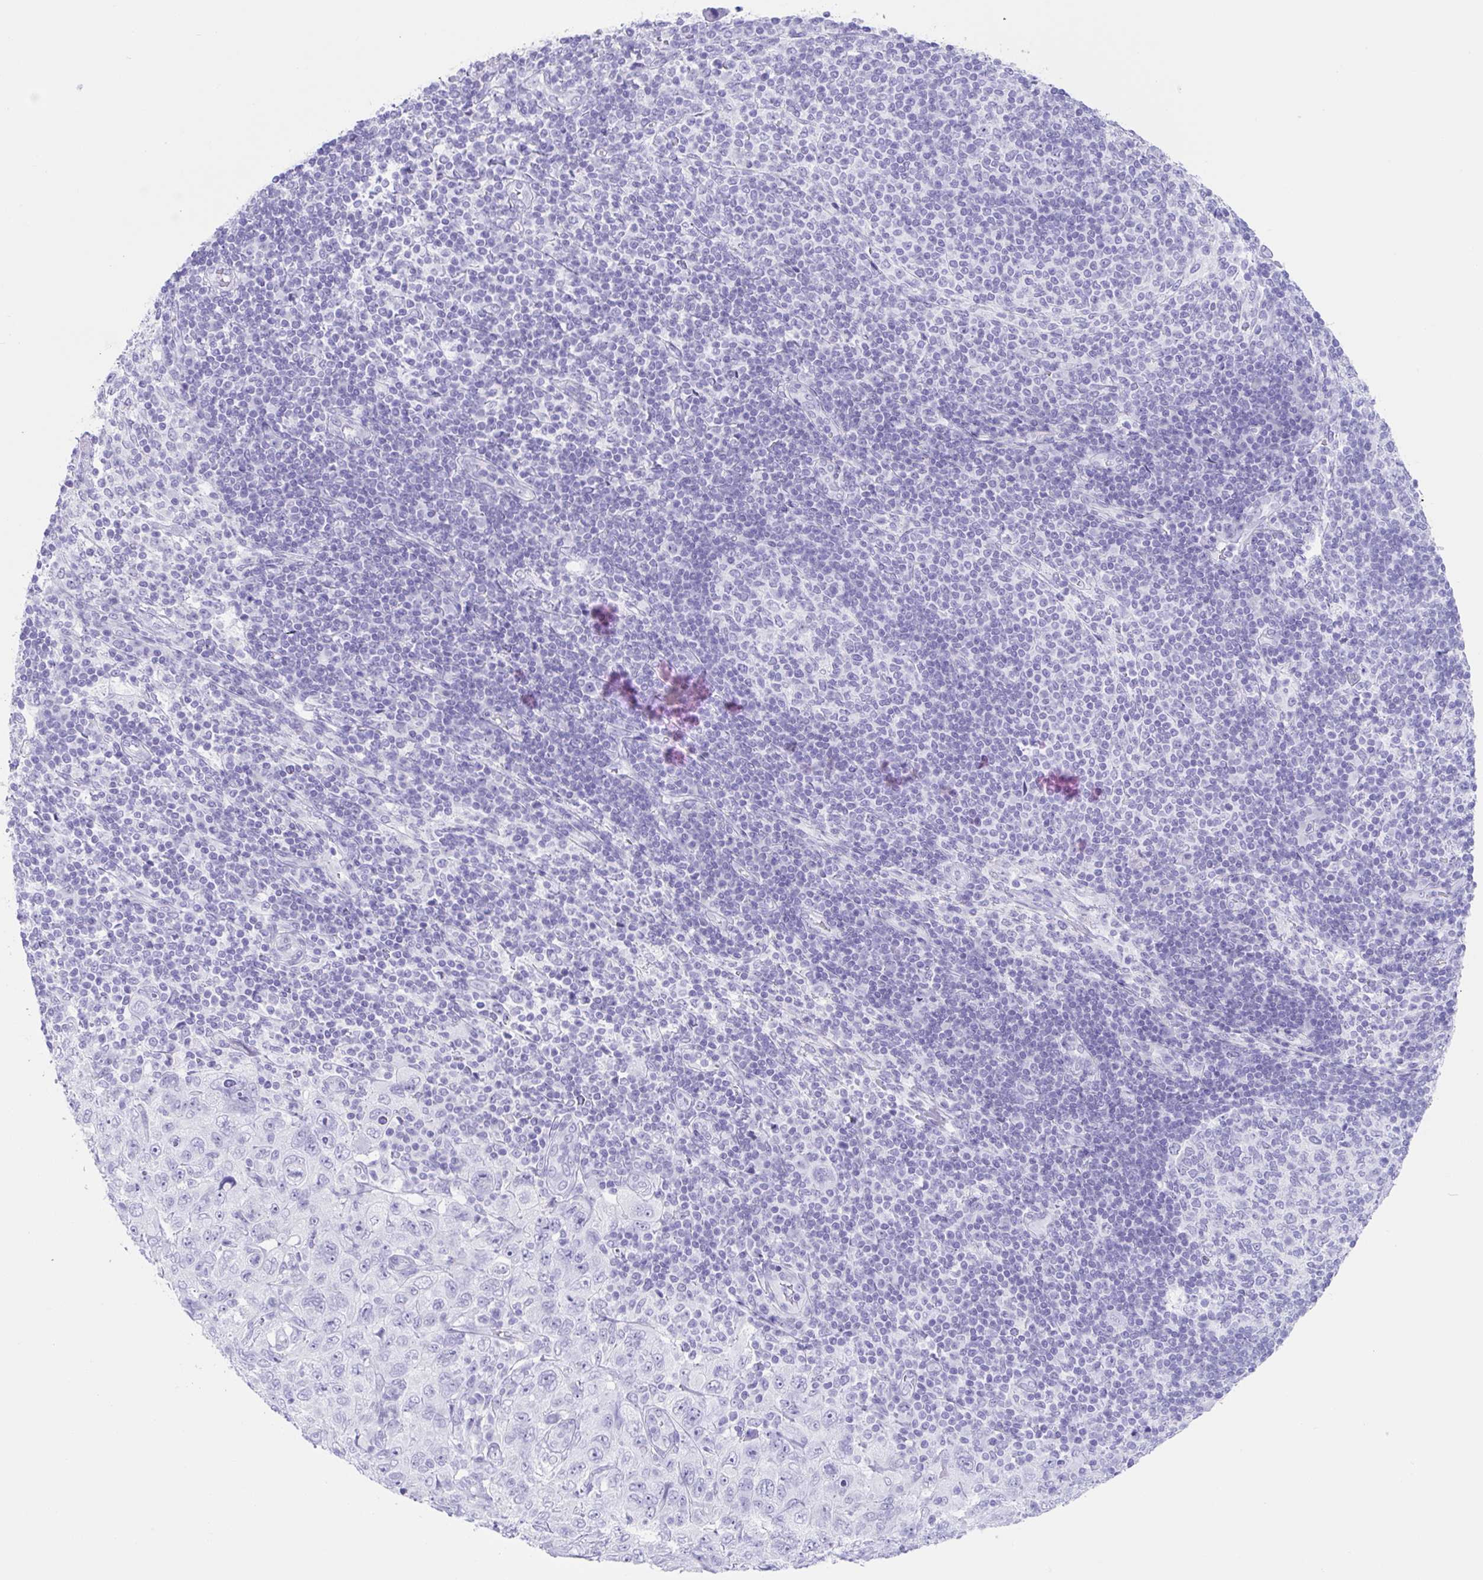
{"staining": {"intensity": "negative", "quantity": "none", "location": "none"}, "tissue": "pancreatic cancer", "cell_type": "Tumor cells", "image_type": "cancer", "snomed": [{"axis": "morphology", "description": "Adenocarcinoma, NOS"}, {"axis": "topography", "description": "Pancreas"}], "caption": "The immunohistochemistry histopathology image has no significant staining in tumor cells of adenocarcinoma (pancreatic) tissue.", "gene": "TMEM35A", "patient": {"sex": "male", "age": 68}}